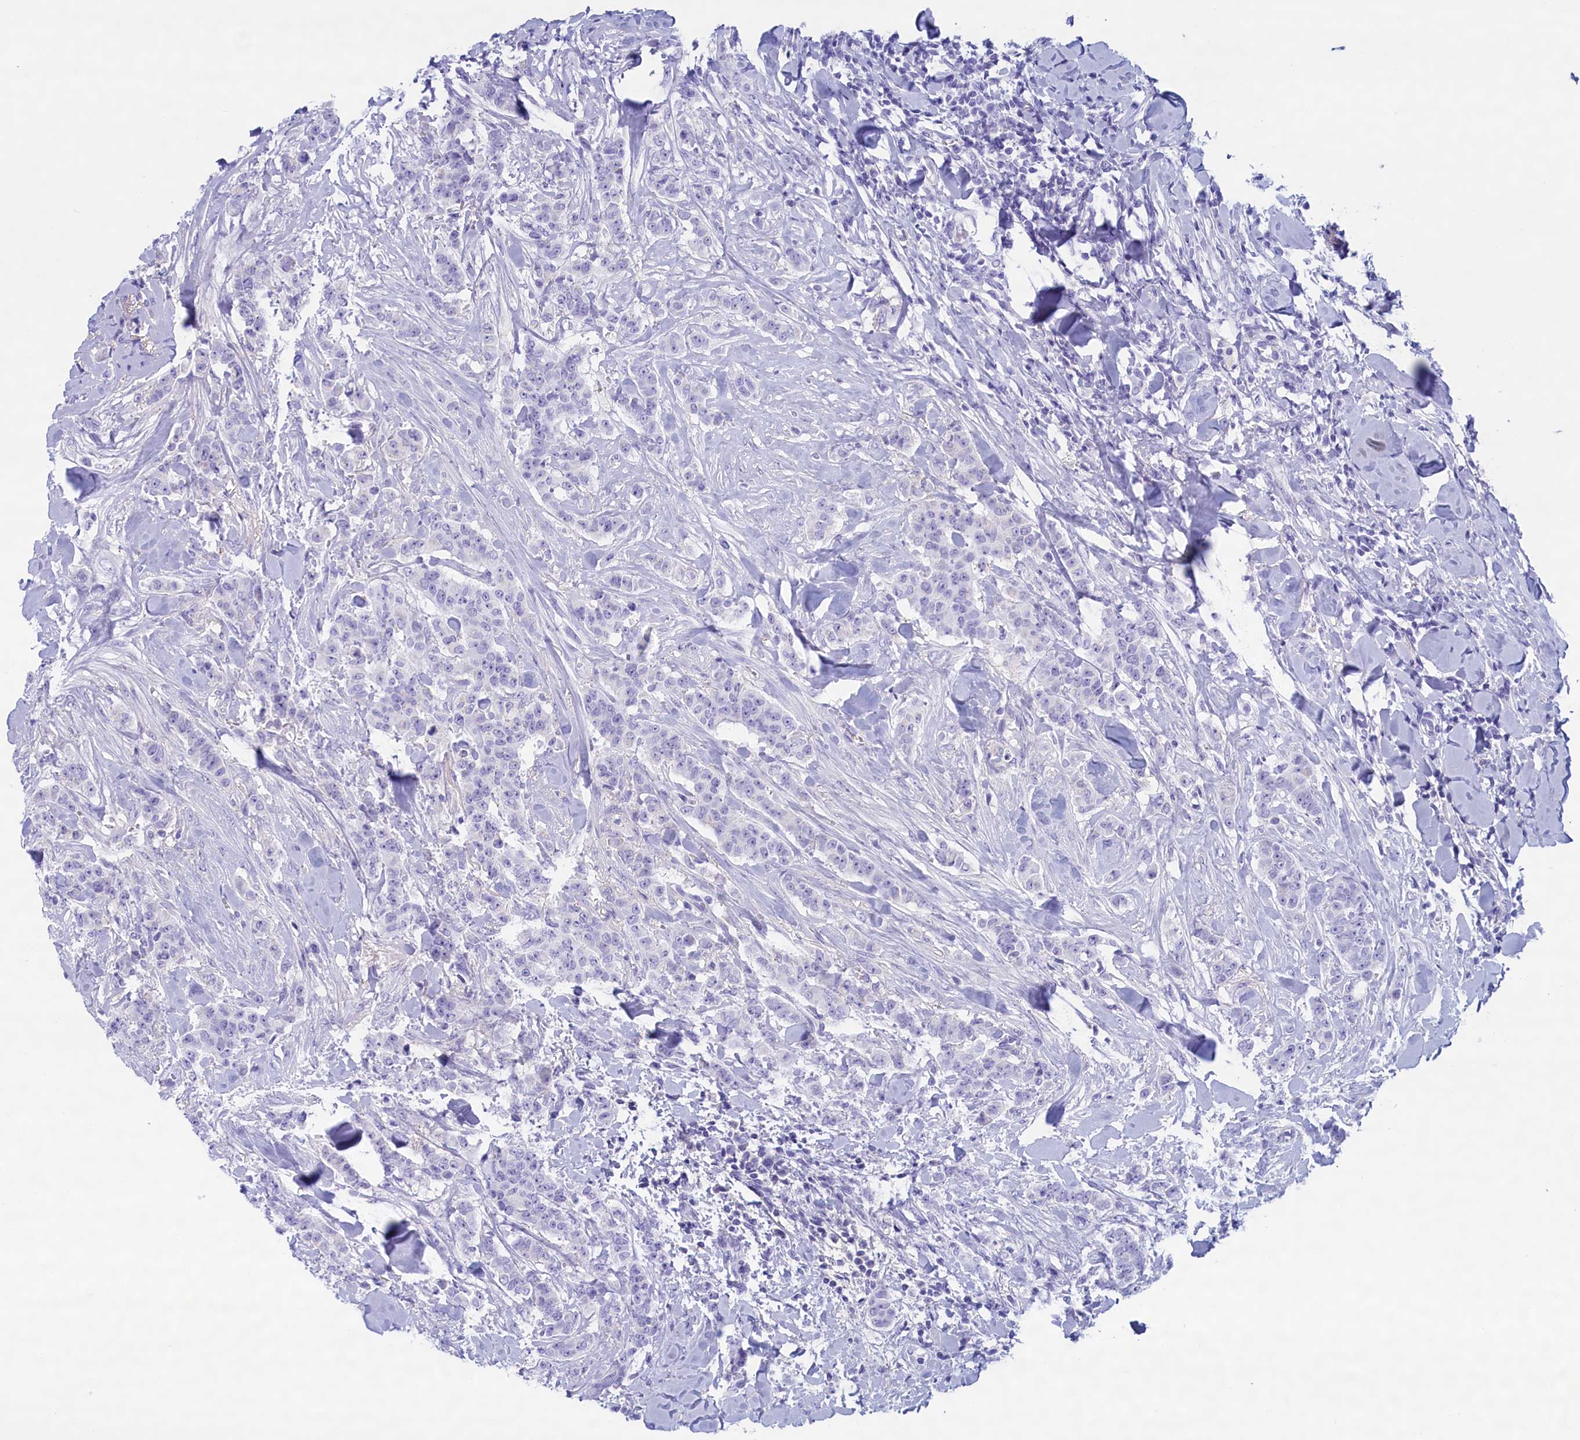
{"staining": {"intensity": "negative", "quantity": "none", "location": "none"}, "tissue": "breast cancer", "cell_type": "Tumor cells", "image_type": "cancer", "snomed": [{"axis": "morphology", "description": "Duct carcinoma"}, {"axis": "topography", "description": "Breast"}], "caption": "There is no significant expression in tumor cells of infiltrating ductal carcinoma (breast).", "gene": "MPV17L2", "patient": {"sex": "female", "age": 40}}